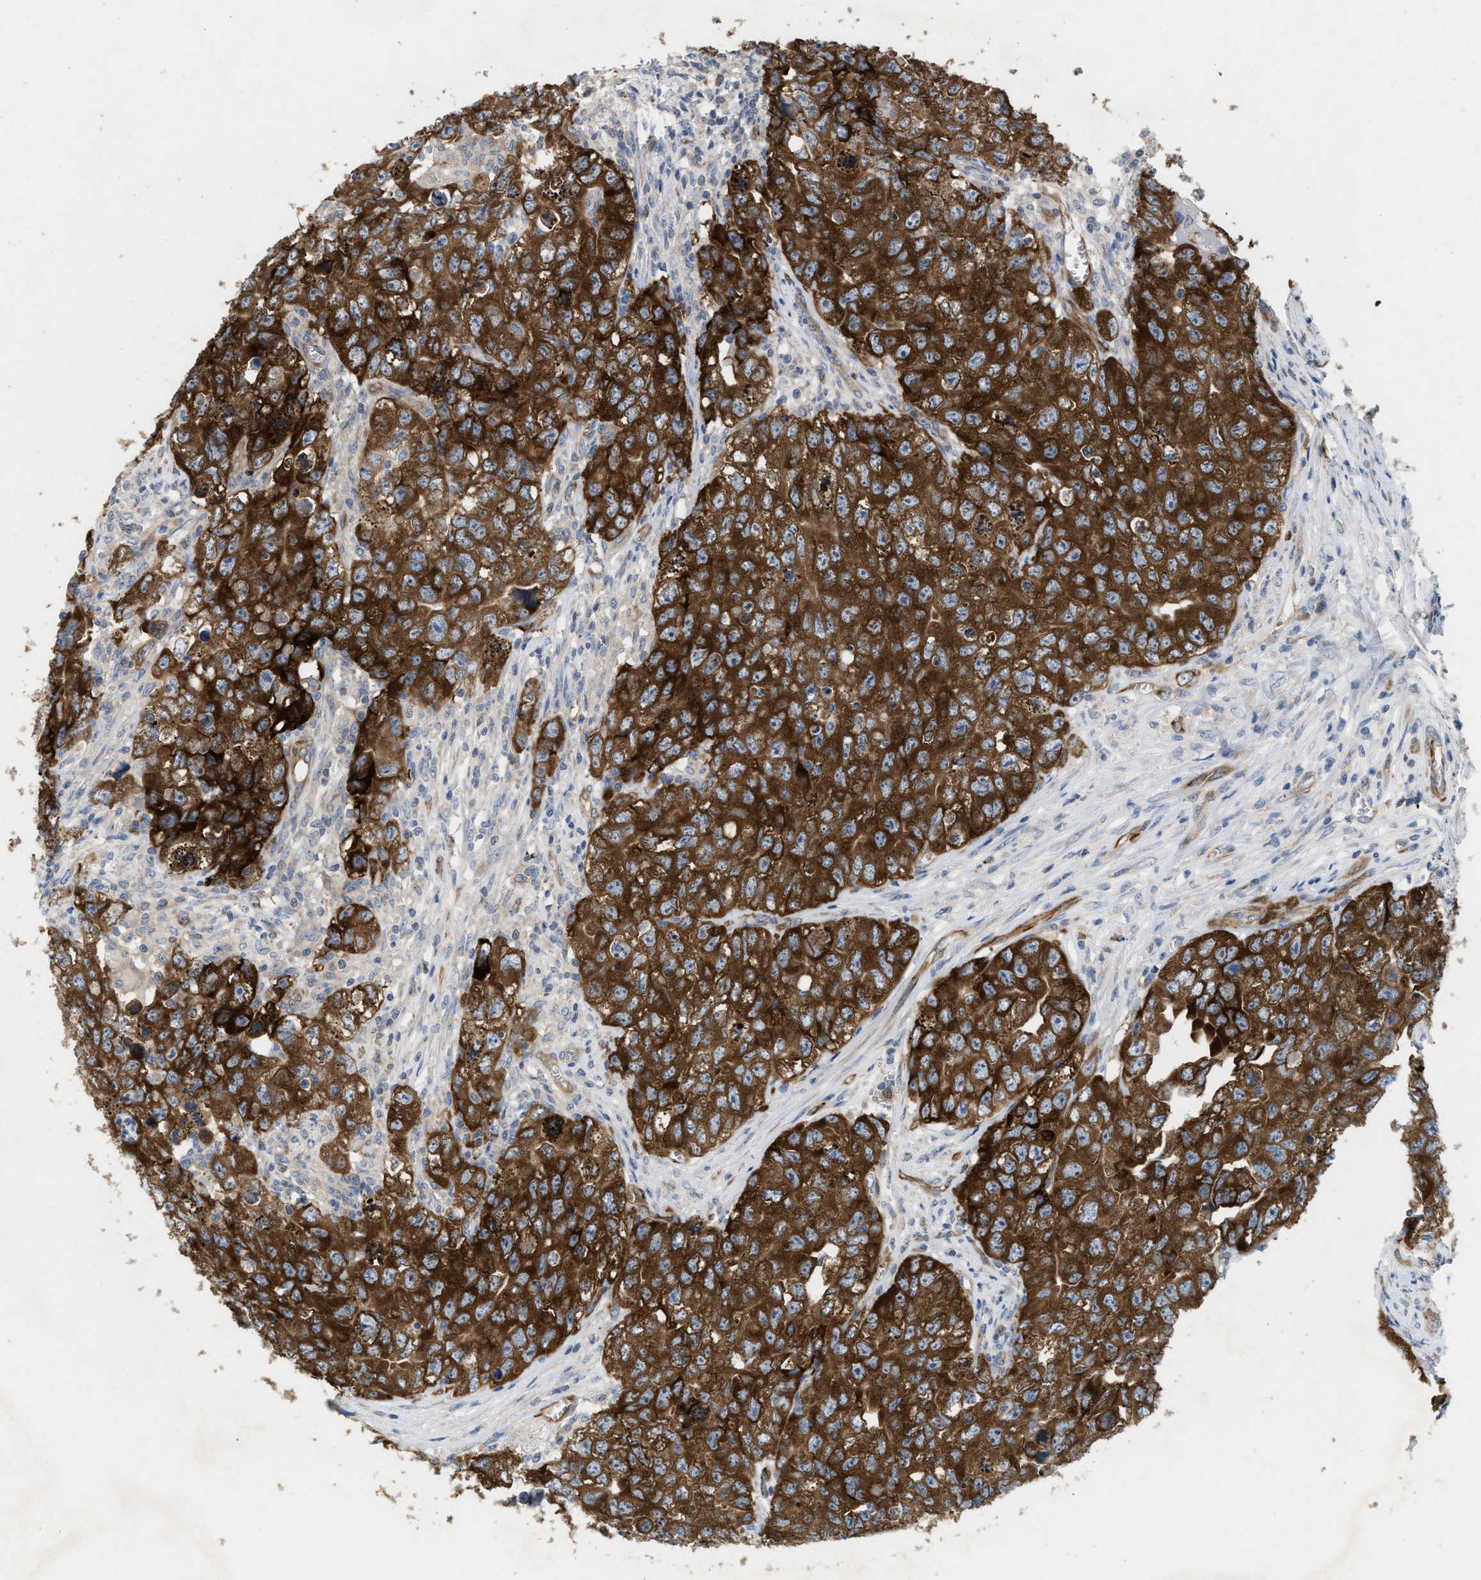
{"staining": {"intensity": "strong", "quantity": ">75%", "location": "cytoplasmic/membranous"}, "tissue": "testis cancer", "cell_type": "Tumor cells", "image_type": "cancer", "snomed": [{"axis": "morphology", "description": "Seminoma, NOS"}, {"axis": "morphology", "description": "Carcinoma, Embryonal, NOS"}, {"axis": "topography", "description": "Testis"}], "caption": "There is high levels of strong cytoplasmic/membranous expression in tumor cells of testis cancer (seminoma), as demonstrated by immunohistochemical staining (brown color).", "gene": "UBAP2", "patient": {"sex": "male", "age": 43}}